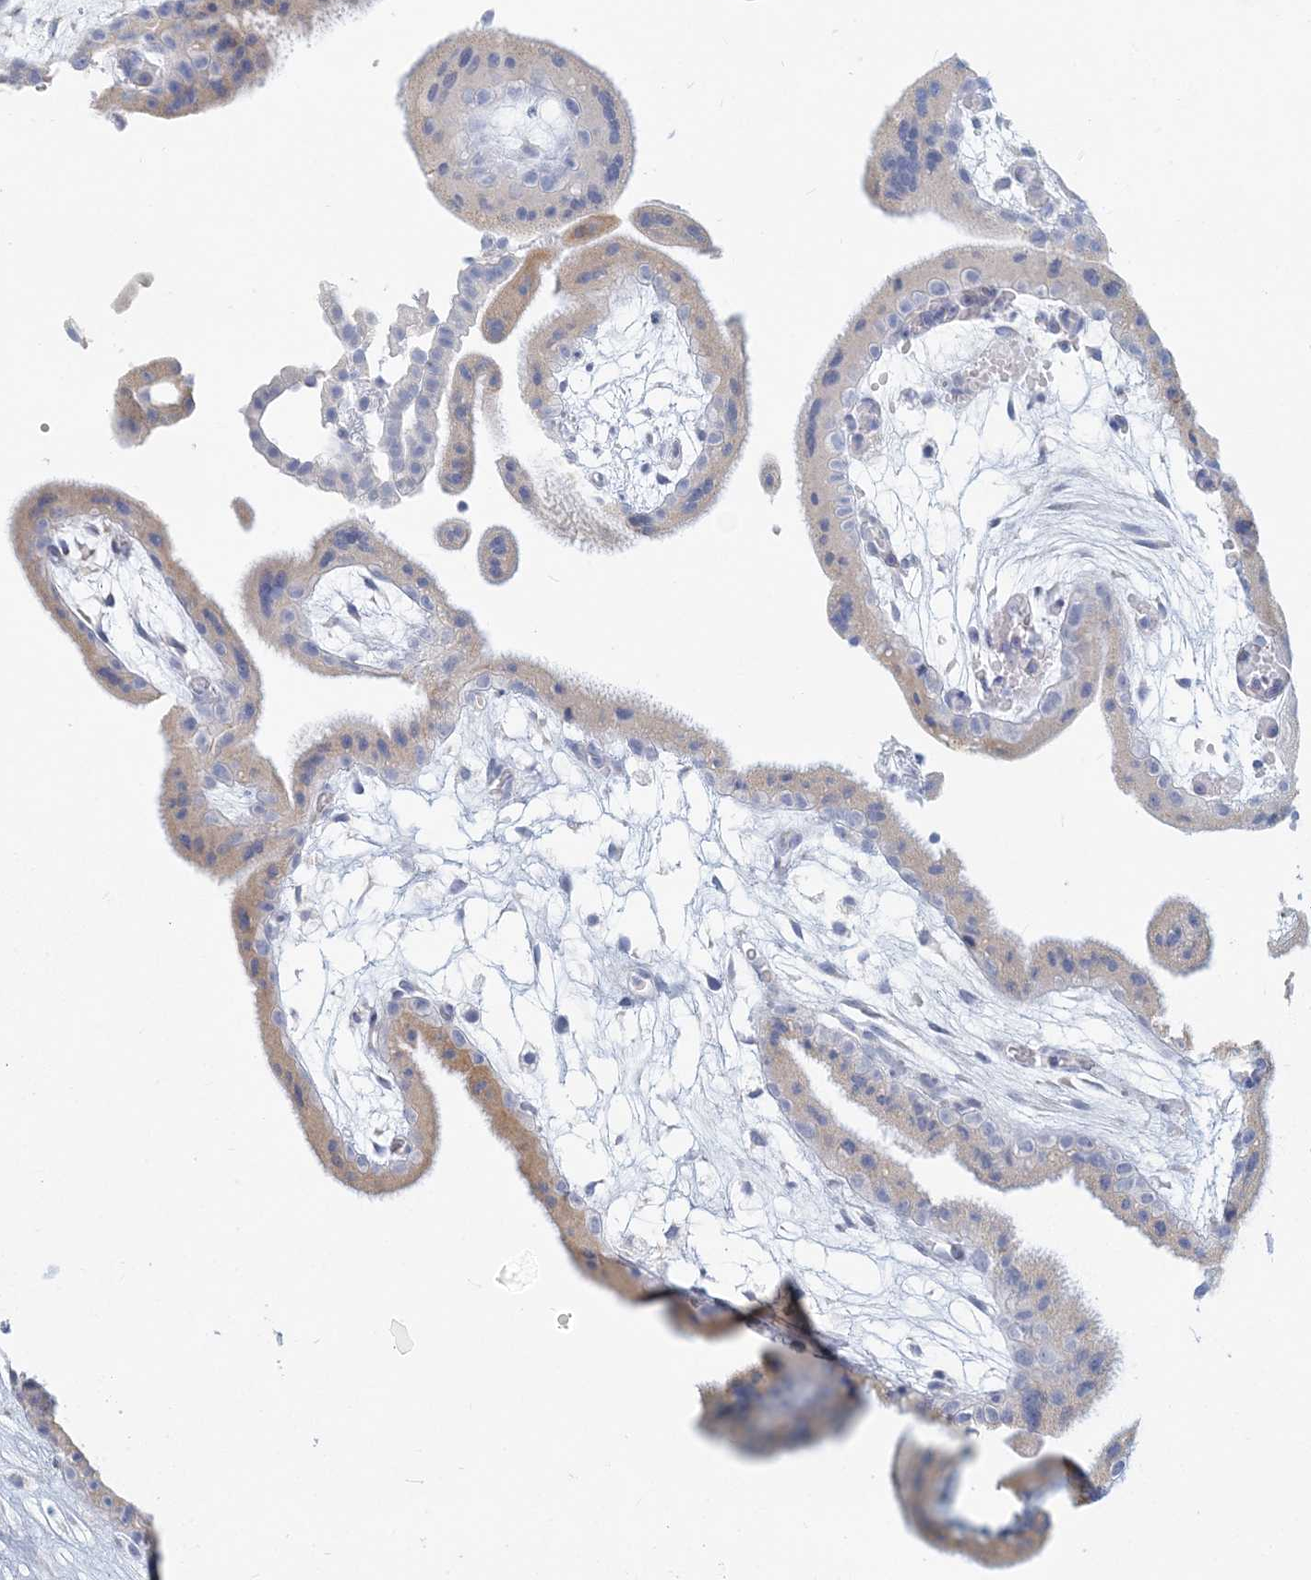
{"staining": {"intensity": "negative", "quantity": "none", "location": "none"}, "tissue": "placenta", "cell_type": "Decidual cells", "image_type": "normal", "snomed": [{"axis": "morphology", "description": "Normal tissue, NOS"}, {"axis": "topography", "description": "Placenta"}], "caption": "DAB immunohistochemical staining of unremarkable human placenta shows no significant positivity in decidual cells.", "gene": "CSN1S1", "patient": {"sex": "female", "age": 18}}